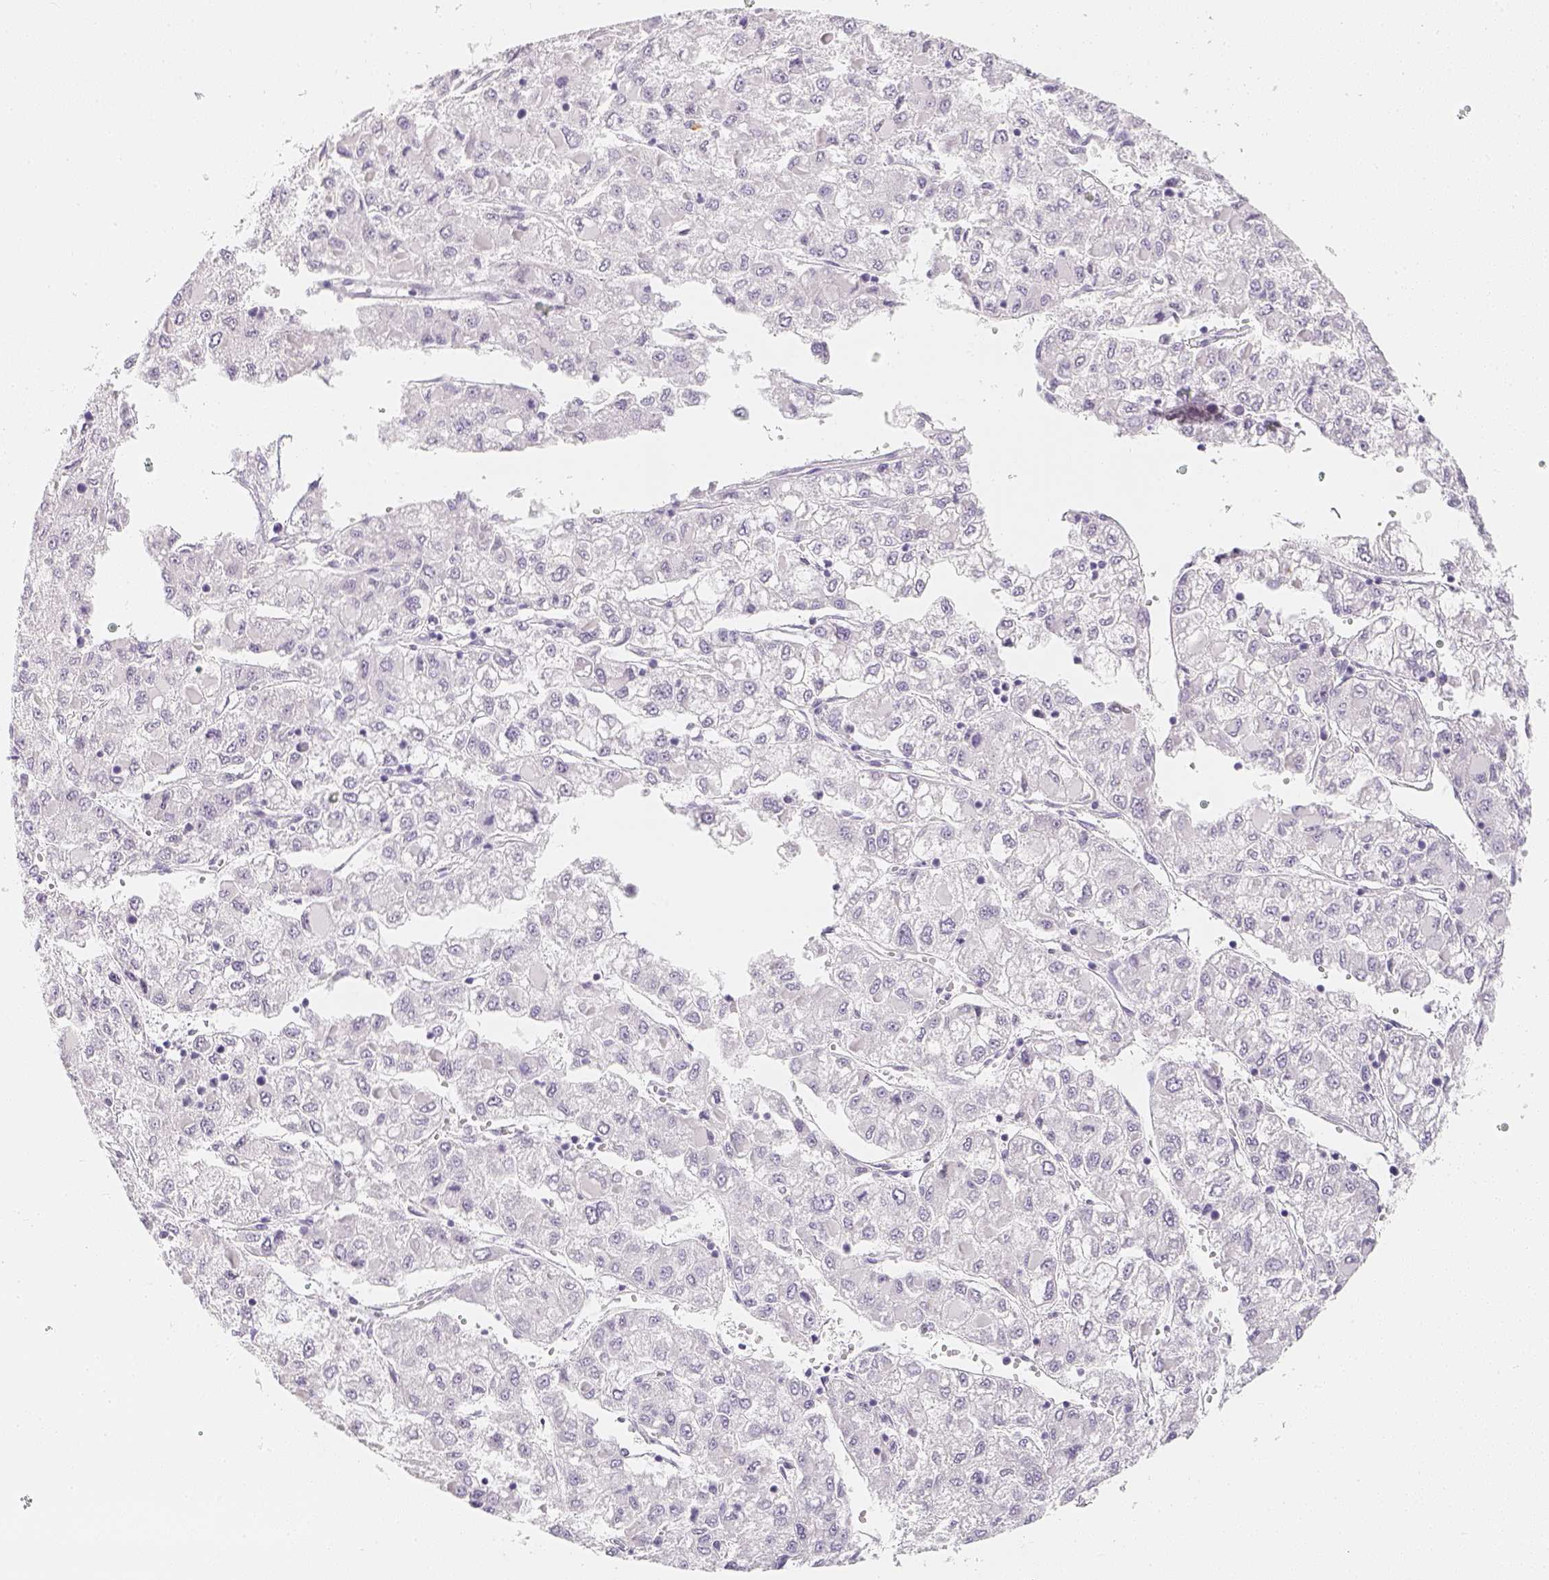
{"staining": {"intensity": "negative", "quantity": "none", "location": "none"}, "tissue": "liver cancer", "cell_type": "Tumor cells", "image_type": "cancer", "snomed": [{"axis": "morphology", "description": "Carcinoma, Hepatocellular, NOS"}, {"axis": "topography", "description": "Liver"}], "caption": "Immunohistochemistry (IHC) image of neoplastic tissue: human liver cancer (hepatocellular carcinoma) stained with DAB (3,3'-diaminobenzidine) exhibits no significant protein positivity in tumor cells. Brightfield microscopy of immunohistochemistry stained with DAB (brown) and hematoxylin (blue), captured at high magnification.", "gene": "SLC18A1", "patient": {"sex": "male", "age": 40}}